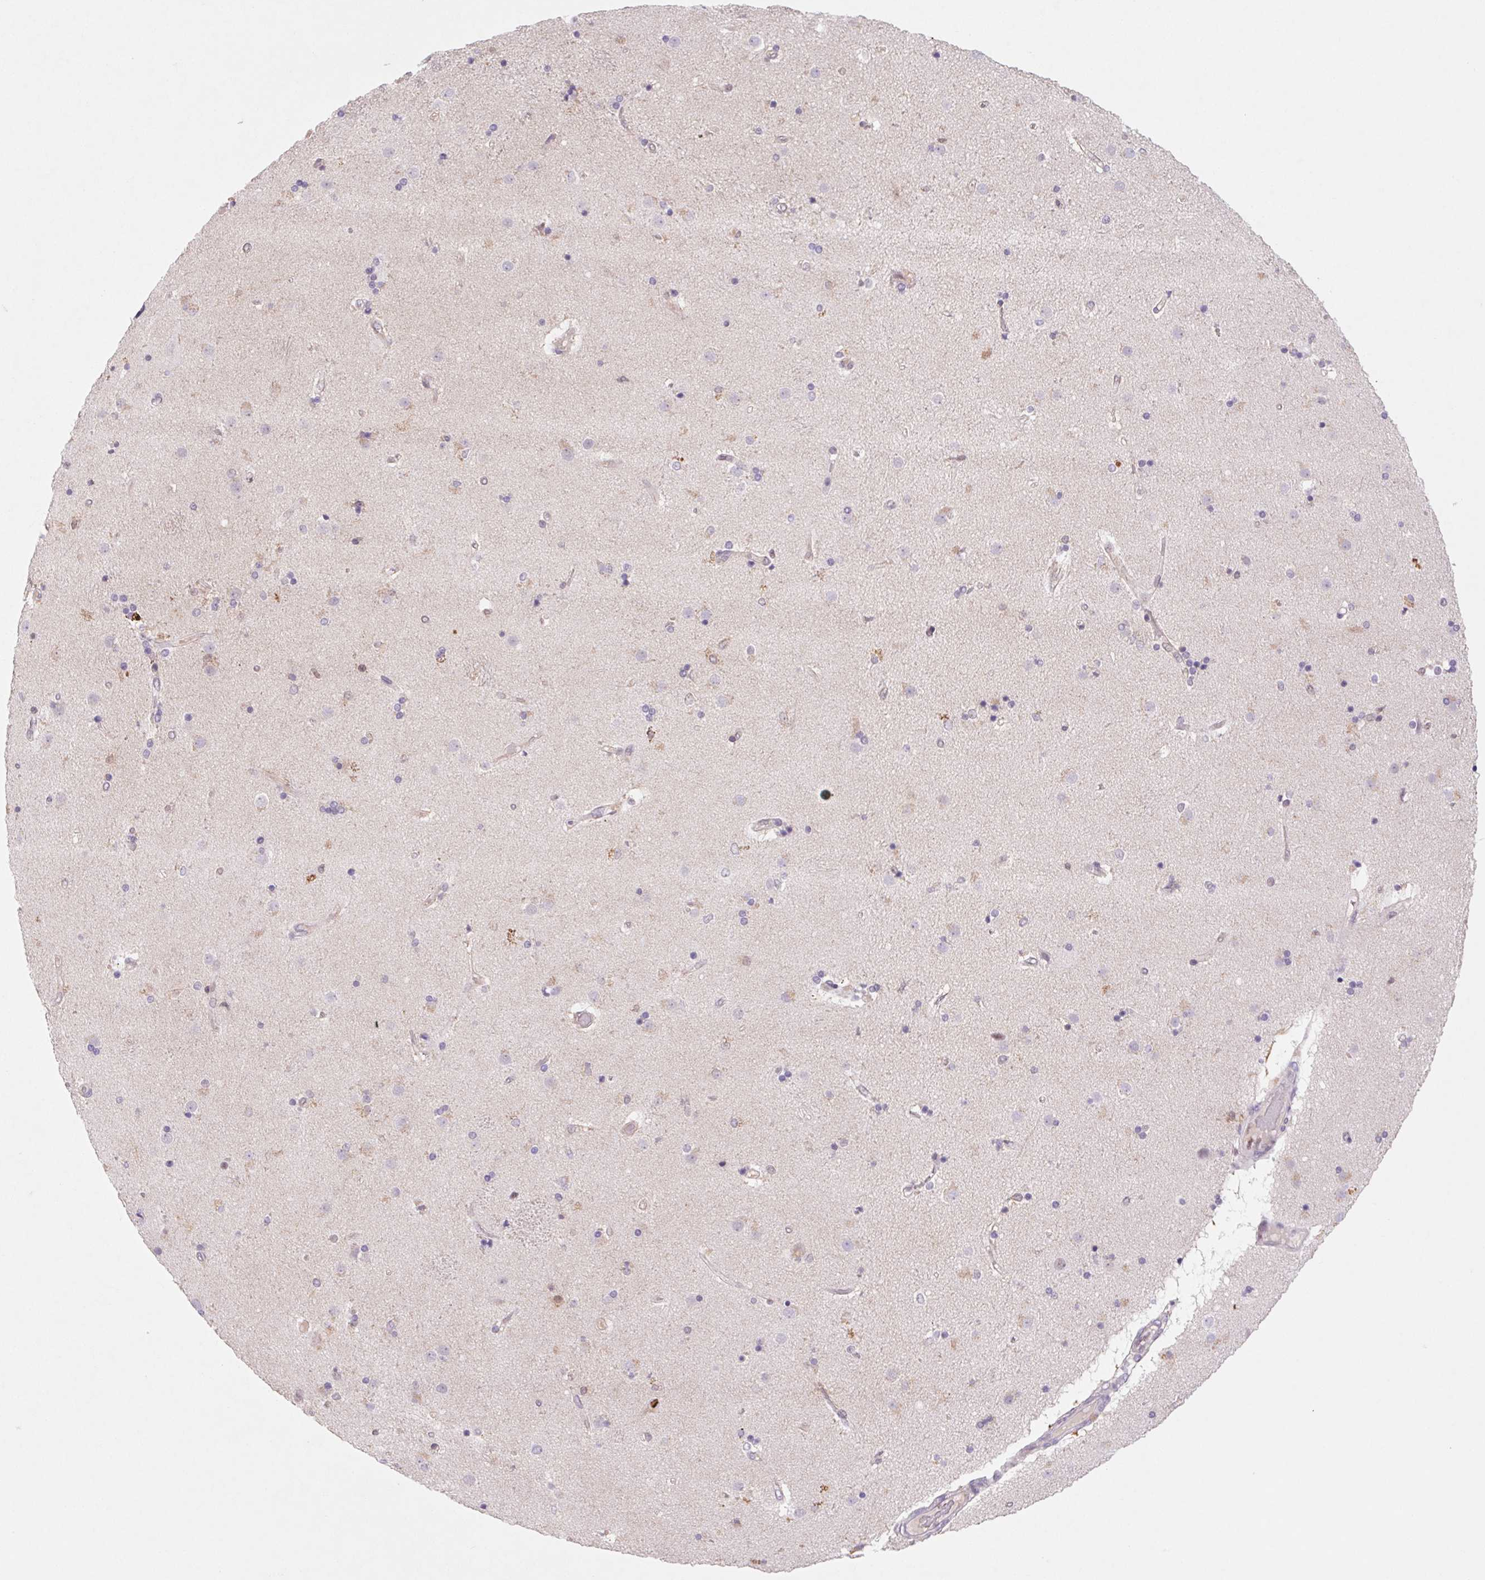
{"staining": {"intensity": "negative", "quantity": "none", "location": "none"}, "tissue": "caudate", "cell_type": "Glial cells", "image_type": "normal", "snomed": [{"axis": "morphology", "description": "Normal tissue, NOS"}, {"axis": "topography", "description": "Lateral ventricle wall"}], "caption": "Caudate stained for a protein using immunohistochemistry (IHC) shows no positivity glial cells.", "gene": "DPPA5", "patient": {"sex": "female", "age": 71}}